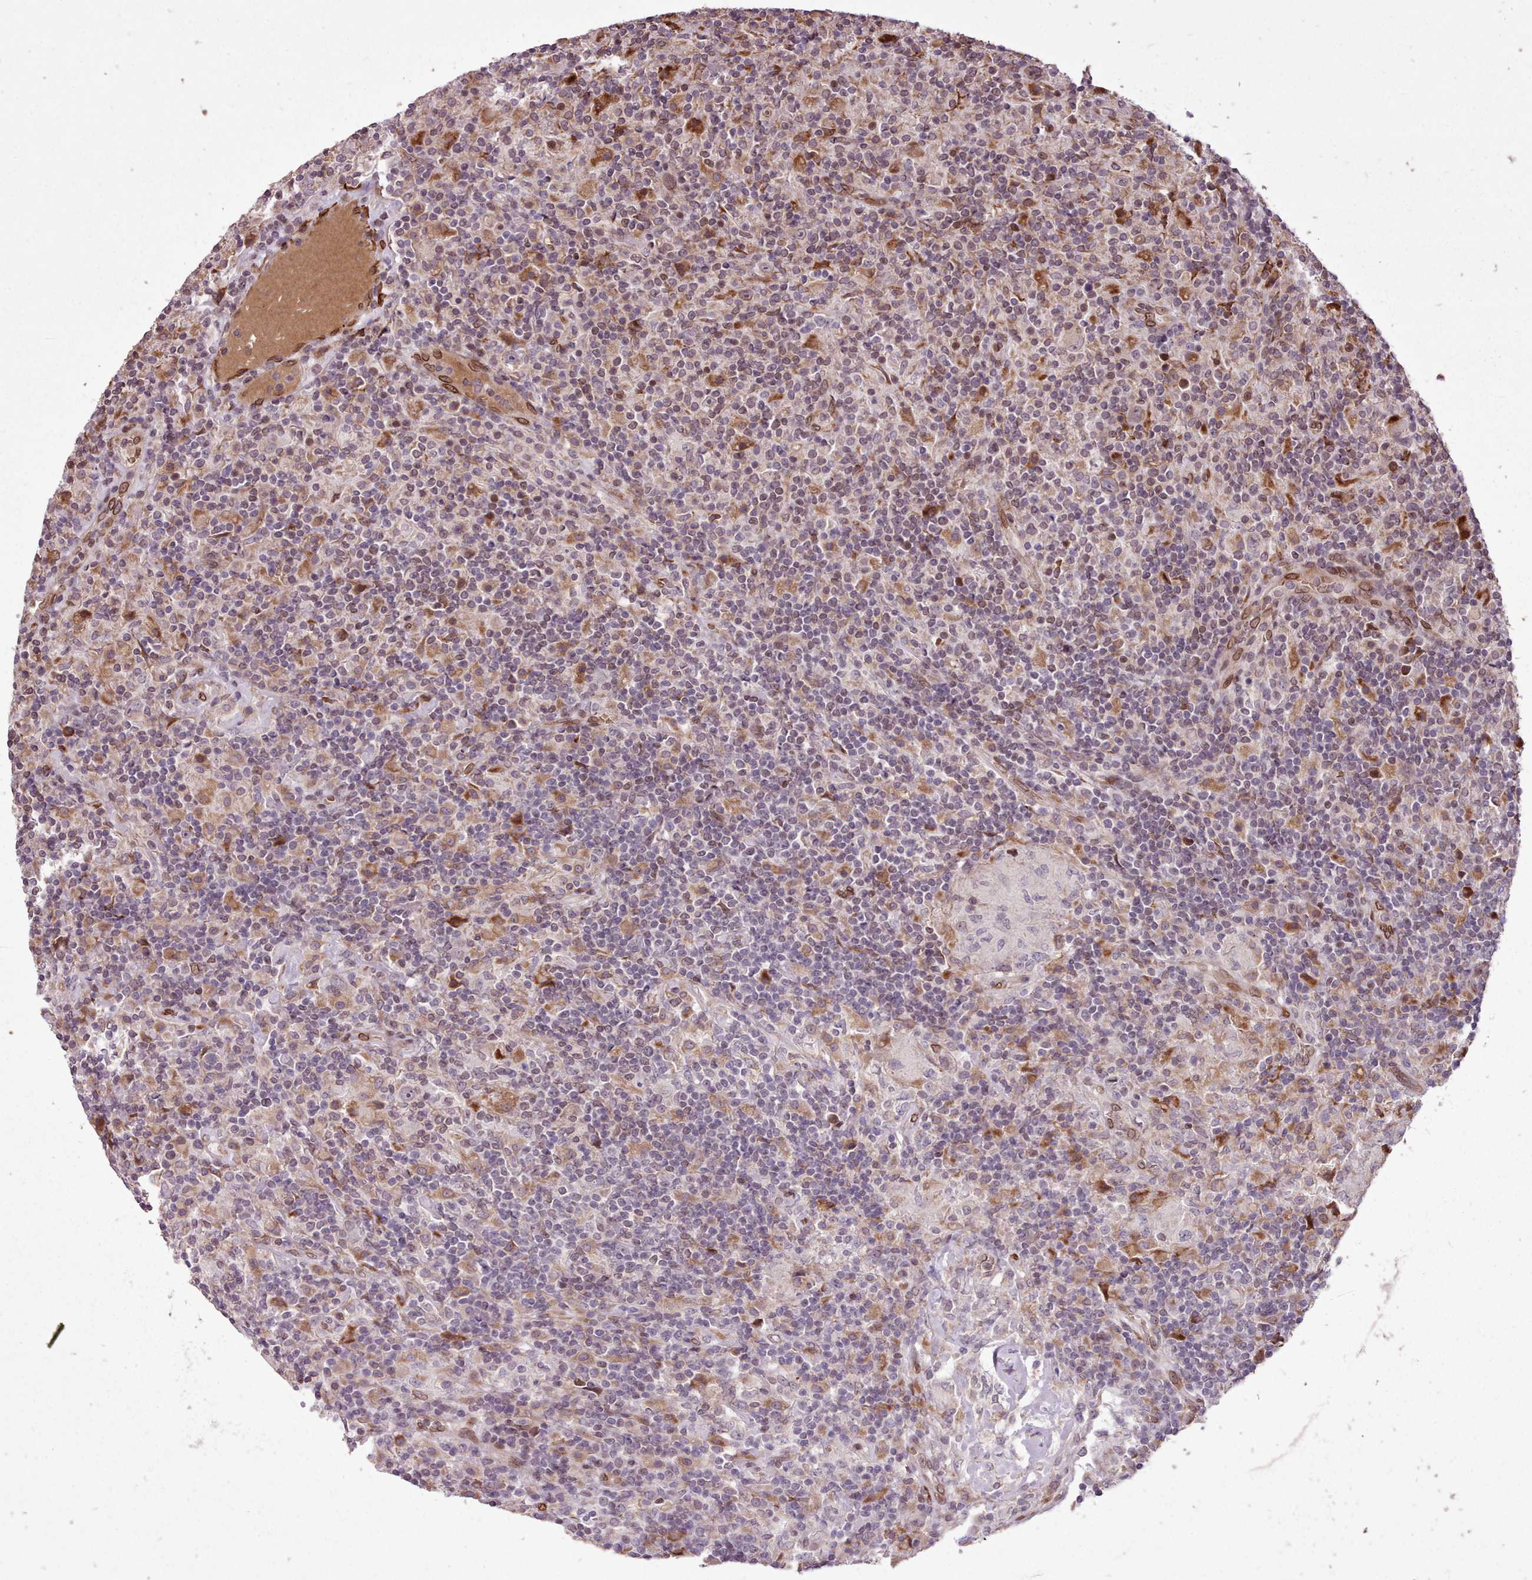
{"staining": {"intensity": "weak", "quantity": "25%-75%", "location": "cytoplasmic/membranous"}, "tissue": "lymphoma", "cell_type": "Tumor cells", "image_type": "cancer", "snomed": [{"axis": "morphology", "description": "Hodgkin's disease, NOS"}, {"axis": "topography", "description": "Lymph node"}], "caption": "DAB (3,3'-diaminobenzidine) immunohistochemical staining of human Hodgkin's disease exhibits weak cytoplasmic/membranous protein positivity in approximately 25%-75% of tumor cells.", "gene": "CABP1", "patient": {"sex": "male", "age": 70}}